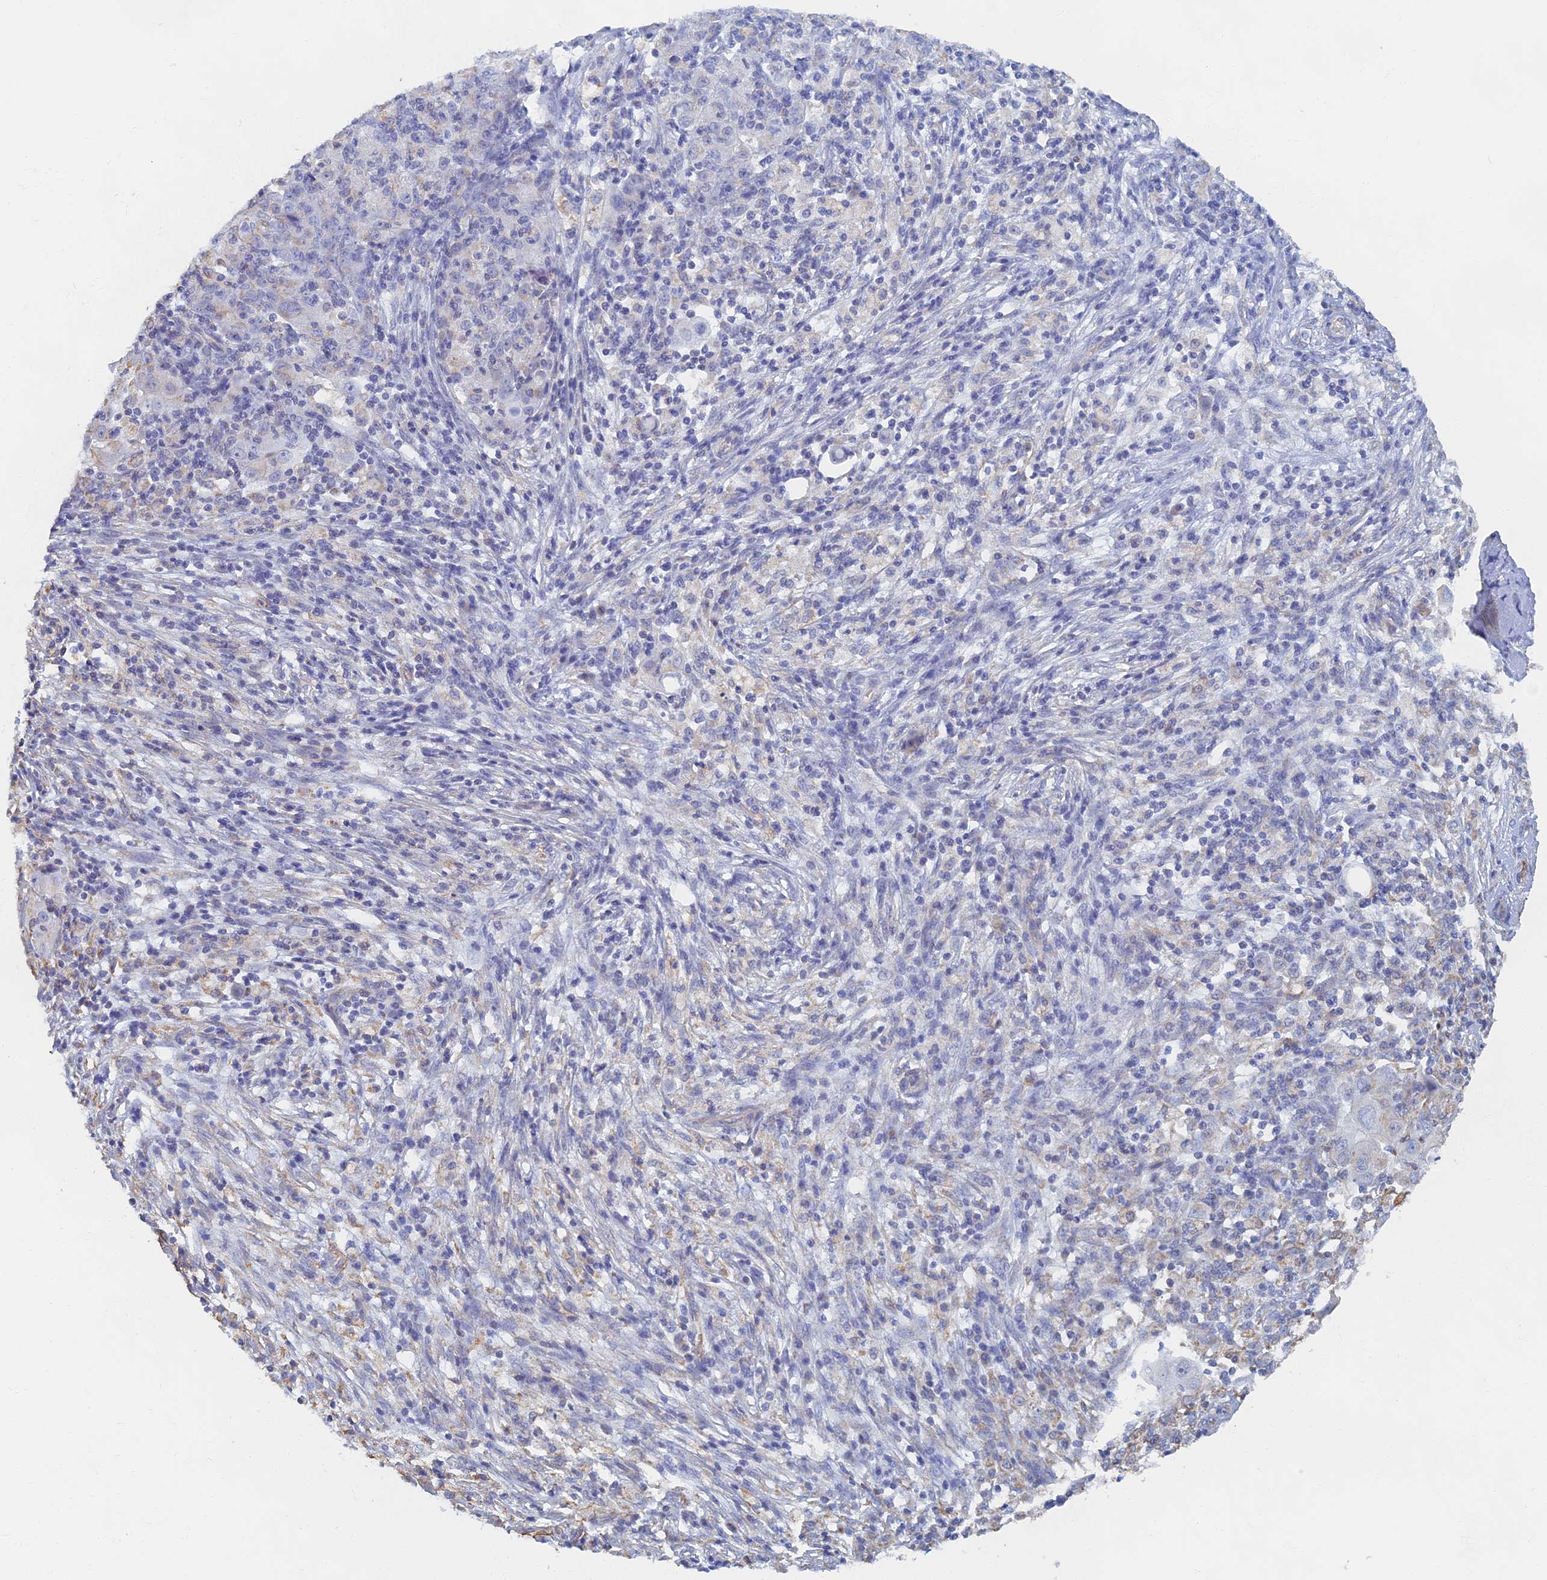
{"staining": {"intensity": "negative", "quantity": "none", "location": "none"}, "tissue": "ovarian cancer", "cell_type": "Tumor cells", "image_type": "cancer", "snomed": [{"axis": "morphology", "description": "Carcinoma, endometroid"}, {"axis": "topography", "description": "Ovary"}], "caption": "The IHC photomicrograph has no significant staining in tumor cells of ovarian cancer (endometroid carcinoma) tissue.", "gene": "RMC1", "patient": {"sex": "female", "age": 42}}